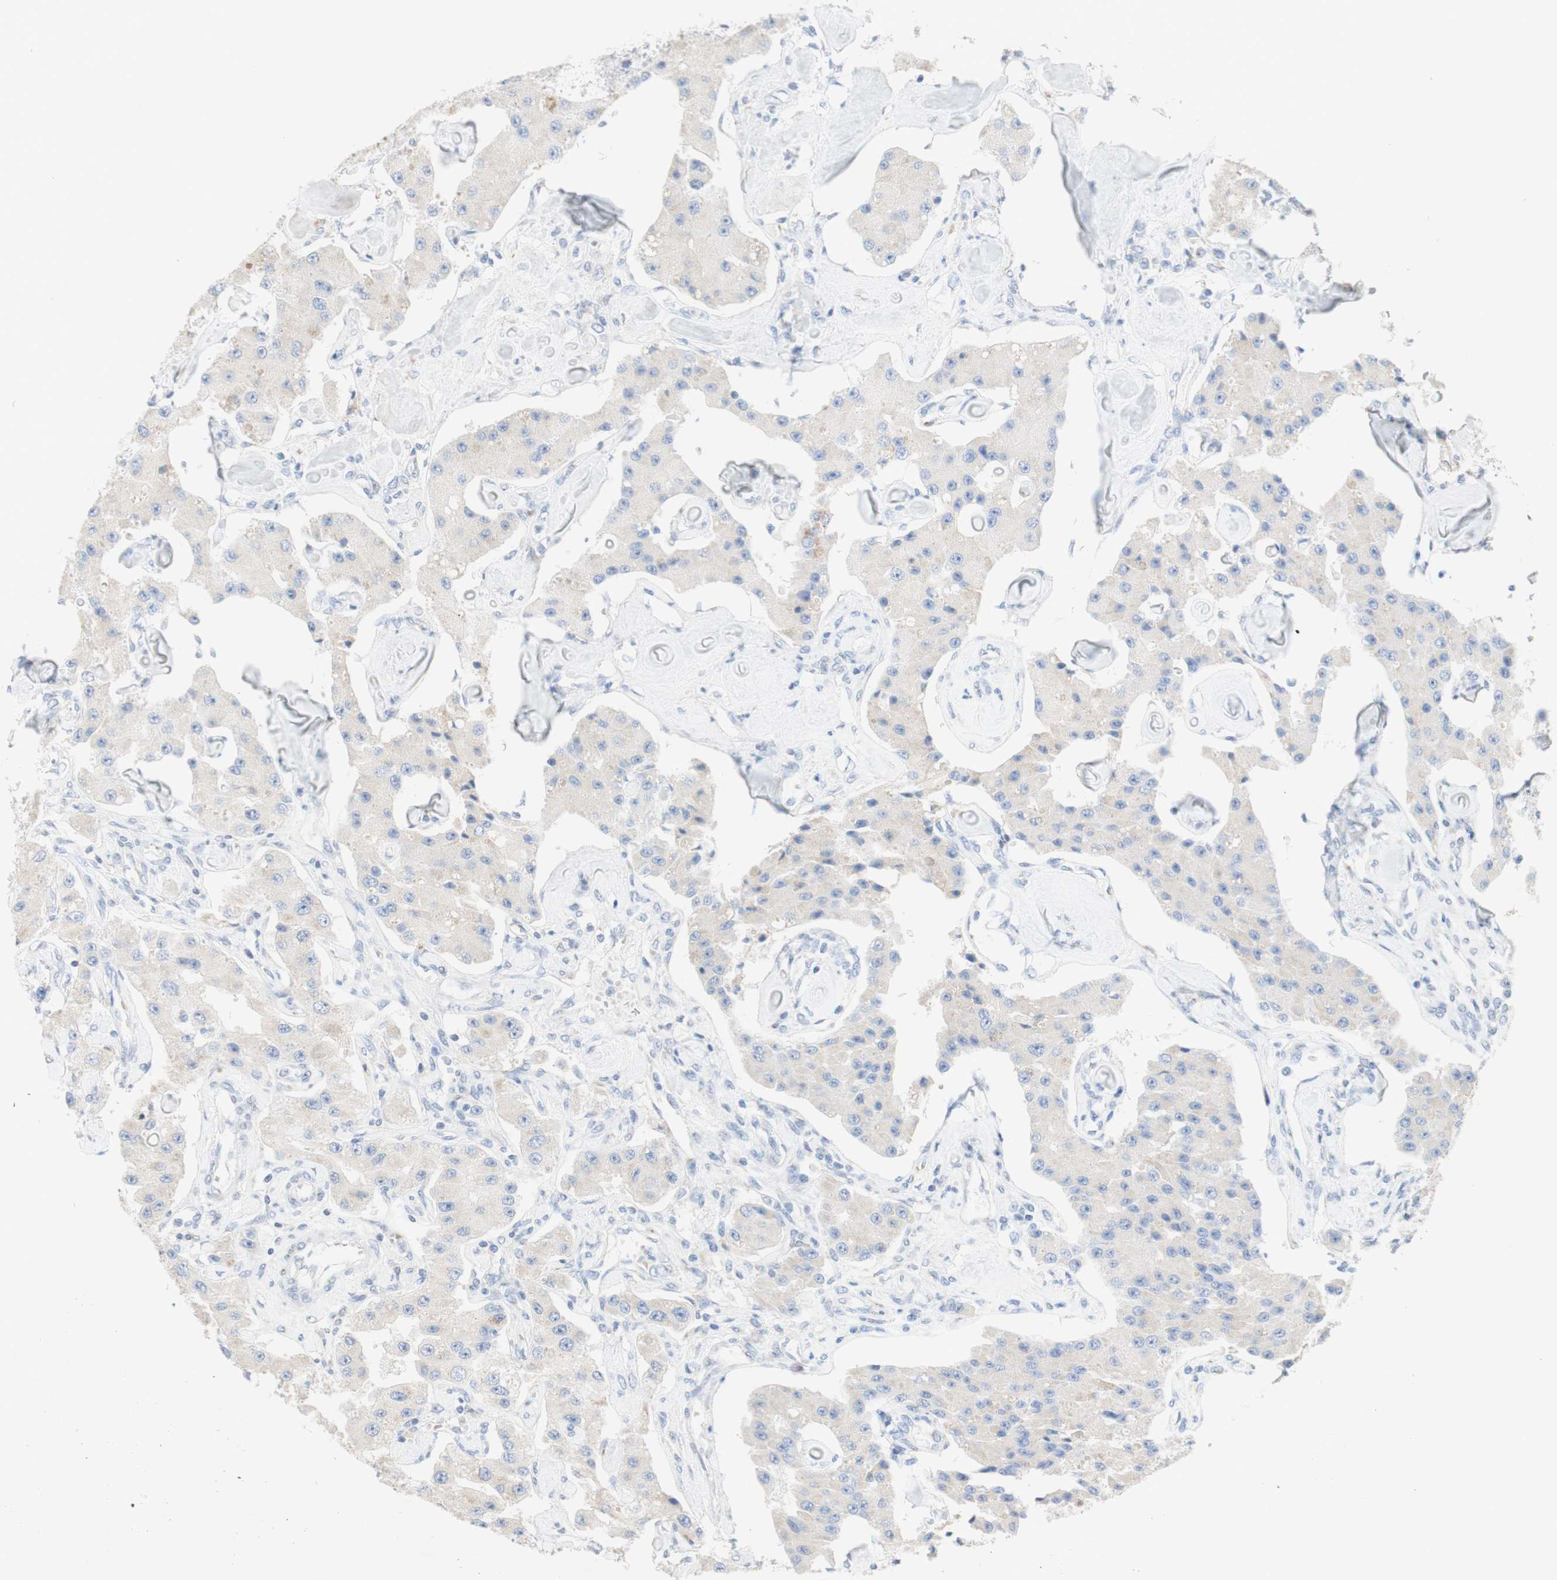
{"staining": {"intensity": "weak", "quantity": ">75%", "location": "cytoplasmic/membranous"}, "tissue": "carcinoid", "cell_type": "Tumor cells", "image_type": "cancer", "snomed": [{"axis": "morphology", "description": "Carcinoid, malignant, NOS"}, {"axis": "topography", "description": "Pancreas"}], "caption": "Protein staining of malignant carcinoid tissue exhibits weak cytoplasmic/membranous staining in approximately >75% of tumor cells.", "gene": "MANEA", "patient": {"sex": "male", "age": 41}}